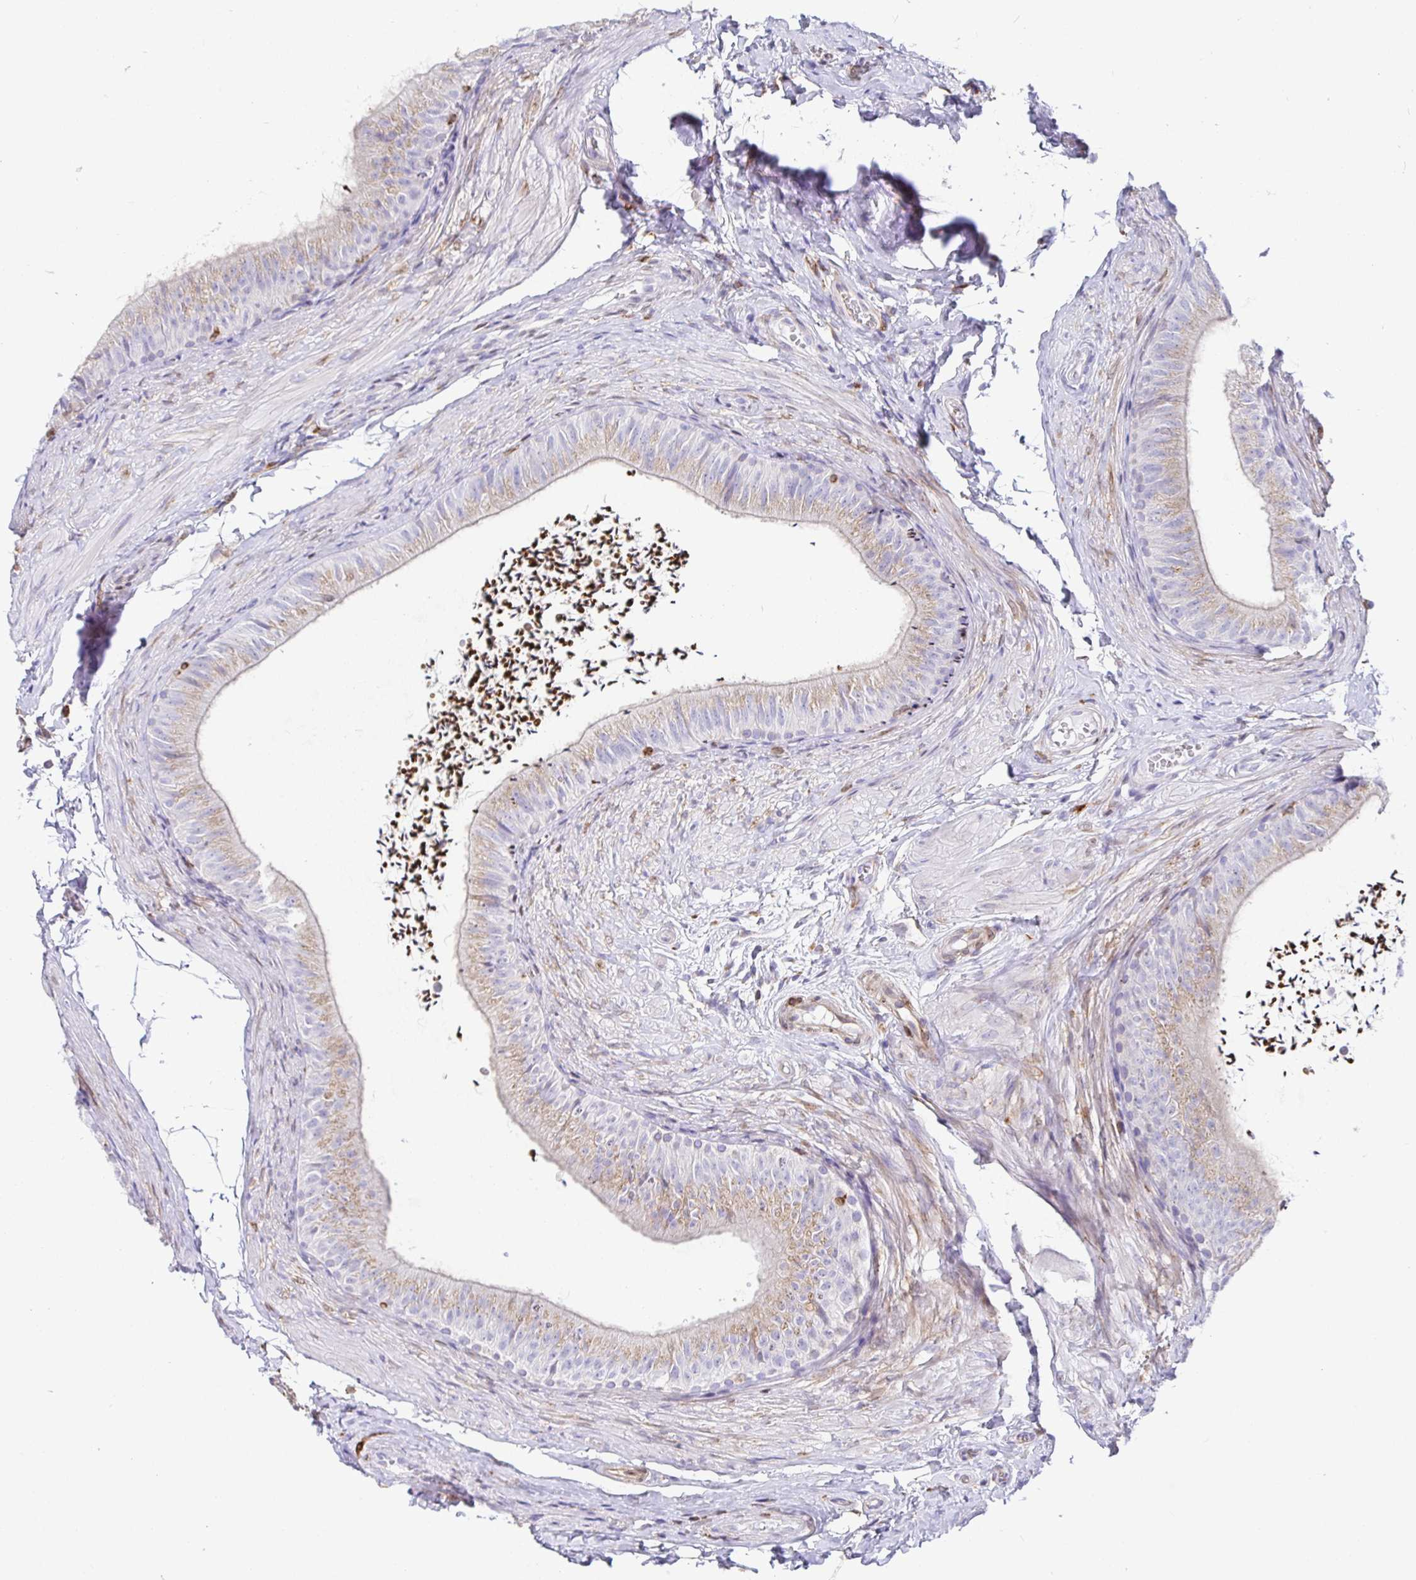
{"staining": {"intensity": "weak", "quantity": "25%-75%", "location": "cytoplasmic/membranous"}, "tissue": "epididymis", "cell_type": "Glandular cells", "image_type": "normal", "snomed": [{"axis": "morphology", "description": "Normal tissue, NOS"}, {"axis": "topography", "description": "Epididymis, spermatic cord, NOS"}, {"axis": "topography", "description": "Epididymis"}, {"axis": "topography", "description": "Peripheral nerve tissue"}], "caption": "This is a histology image of immunohistochemistry (IHC) staining of normal epididymis, which shows weak staining in the cytoplasmic/membranous of glandular cells.", "gene": "TP53I11", "patient": {"sex": "male", "age": 29}}